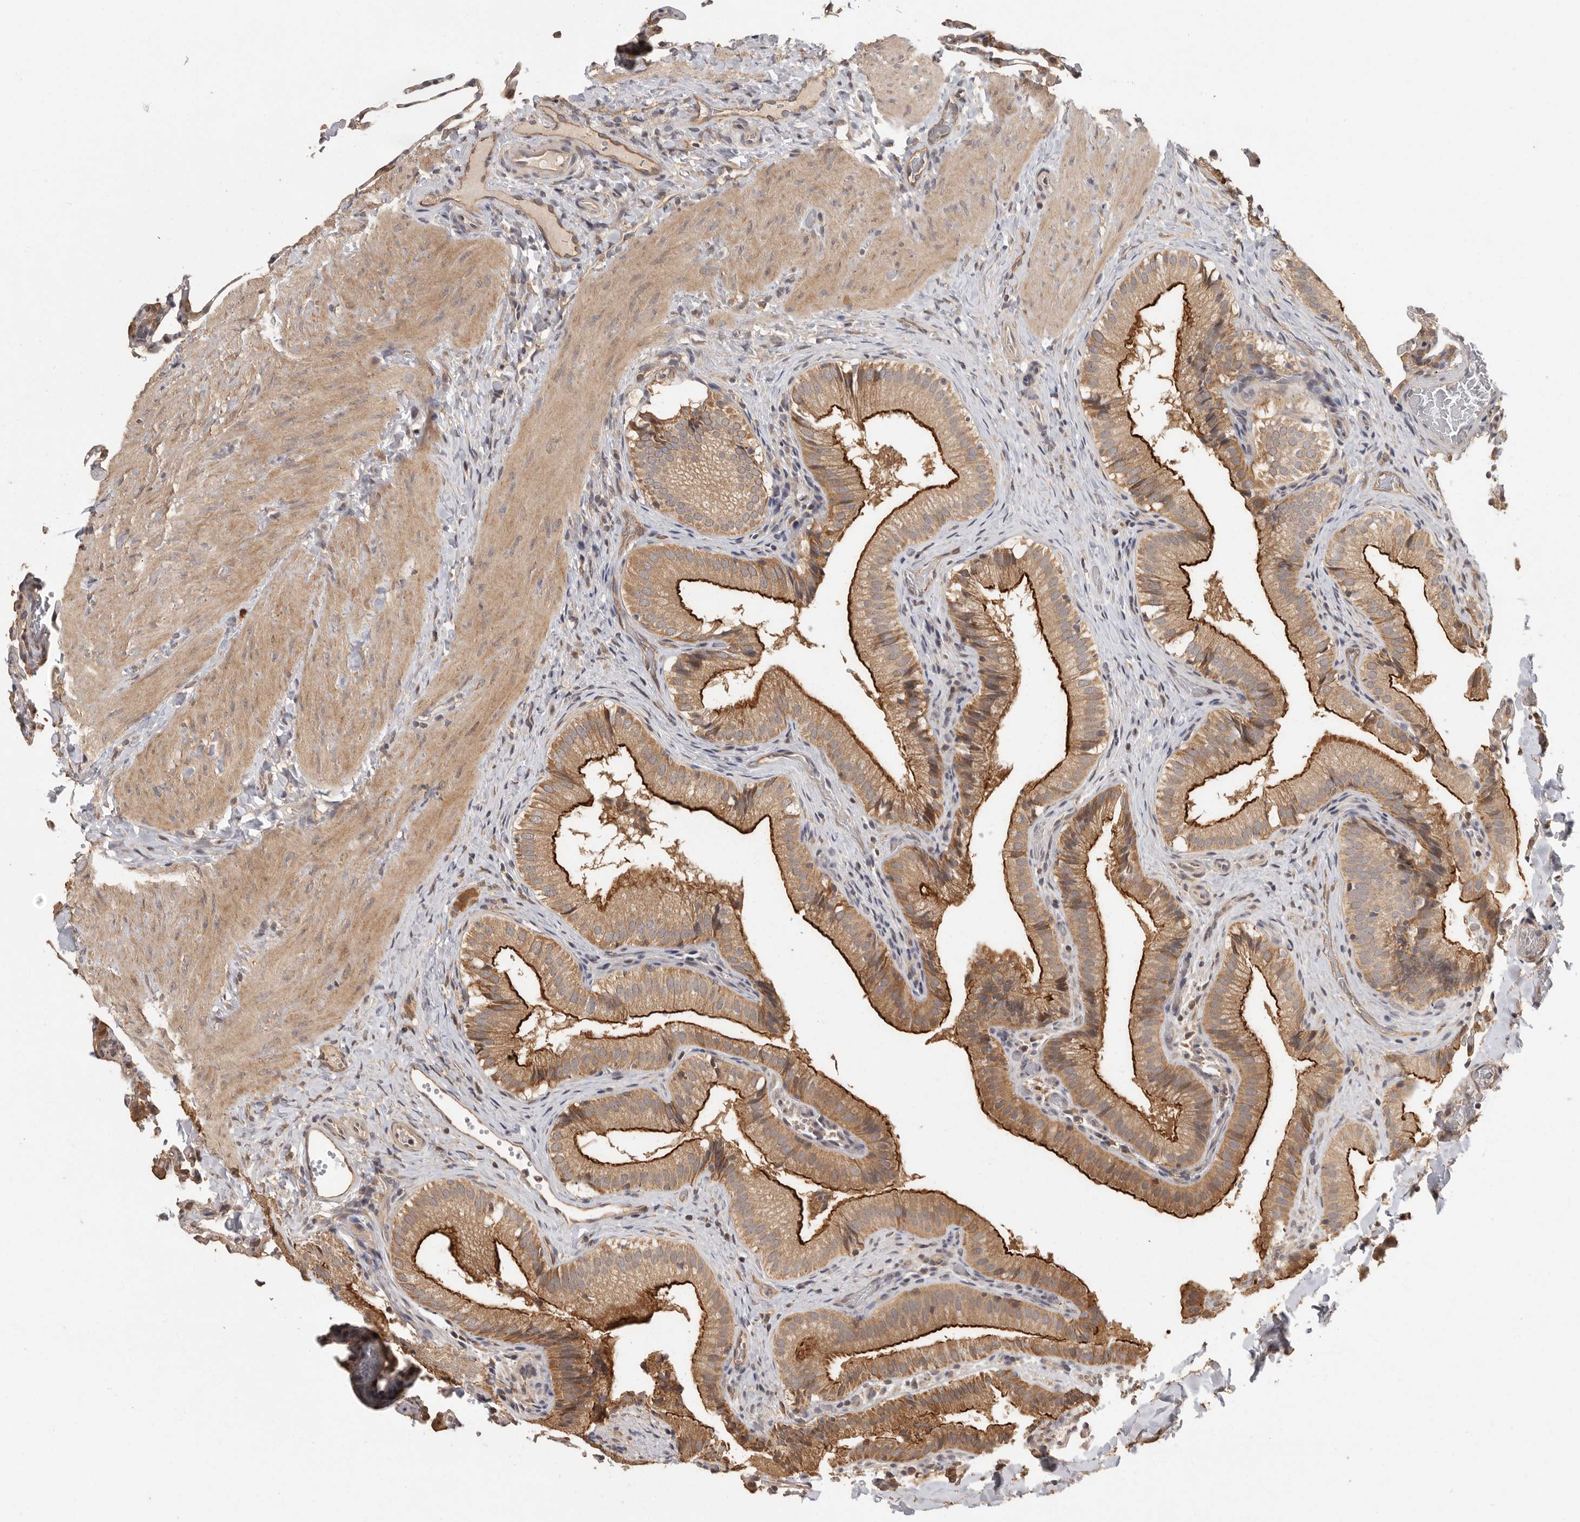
{"staining": {"intensity": "strong", "quantity": ">75%", "location": "cytoplasmic/membranous"}, "tissue": "gallbladder", "cell_type": "Glandular cells", "image_type": "normal", "snomed": [{"axis": "morphology", "description": "Normal tissue, NOS"}, {"axis": "topography", "description": "Gallbladder"}], "caption": "Gallbladder was stained to show a protein in brown. There is high levels of strong cytoplasmic/membranous staining in about >75% of glandular cells. (Brightfield microscopy of DAB IHC at high magnification).", "gene": "BAIAP2", "patient": {"sex": "female", "age": 30}}